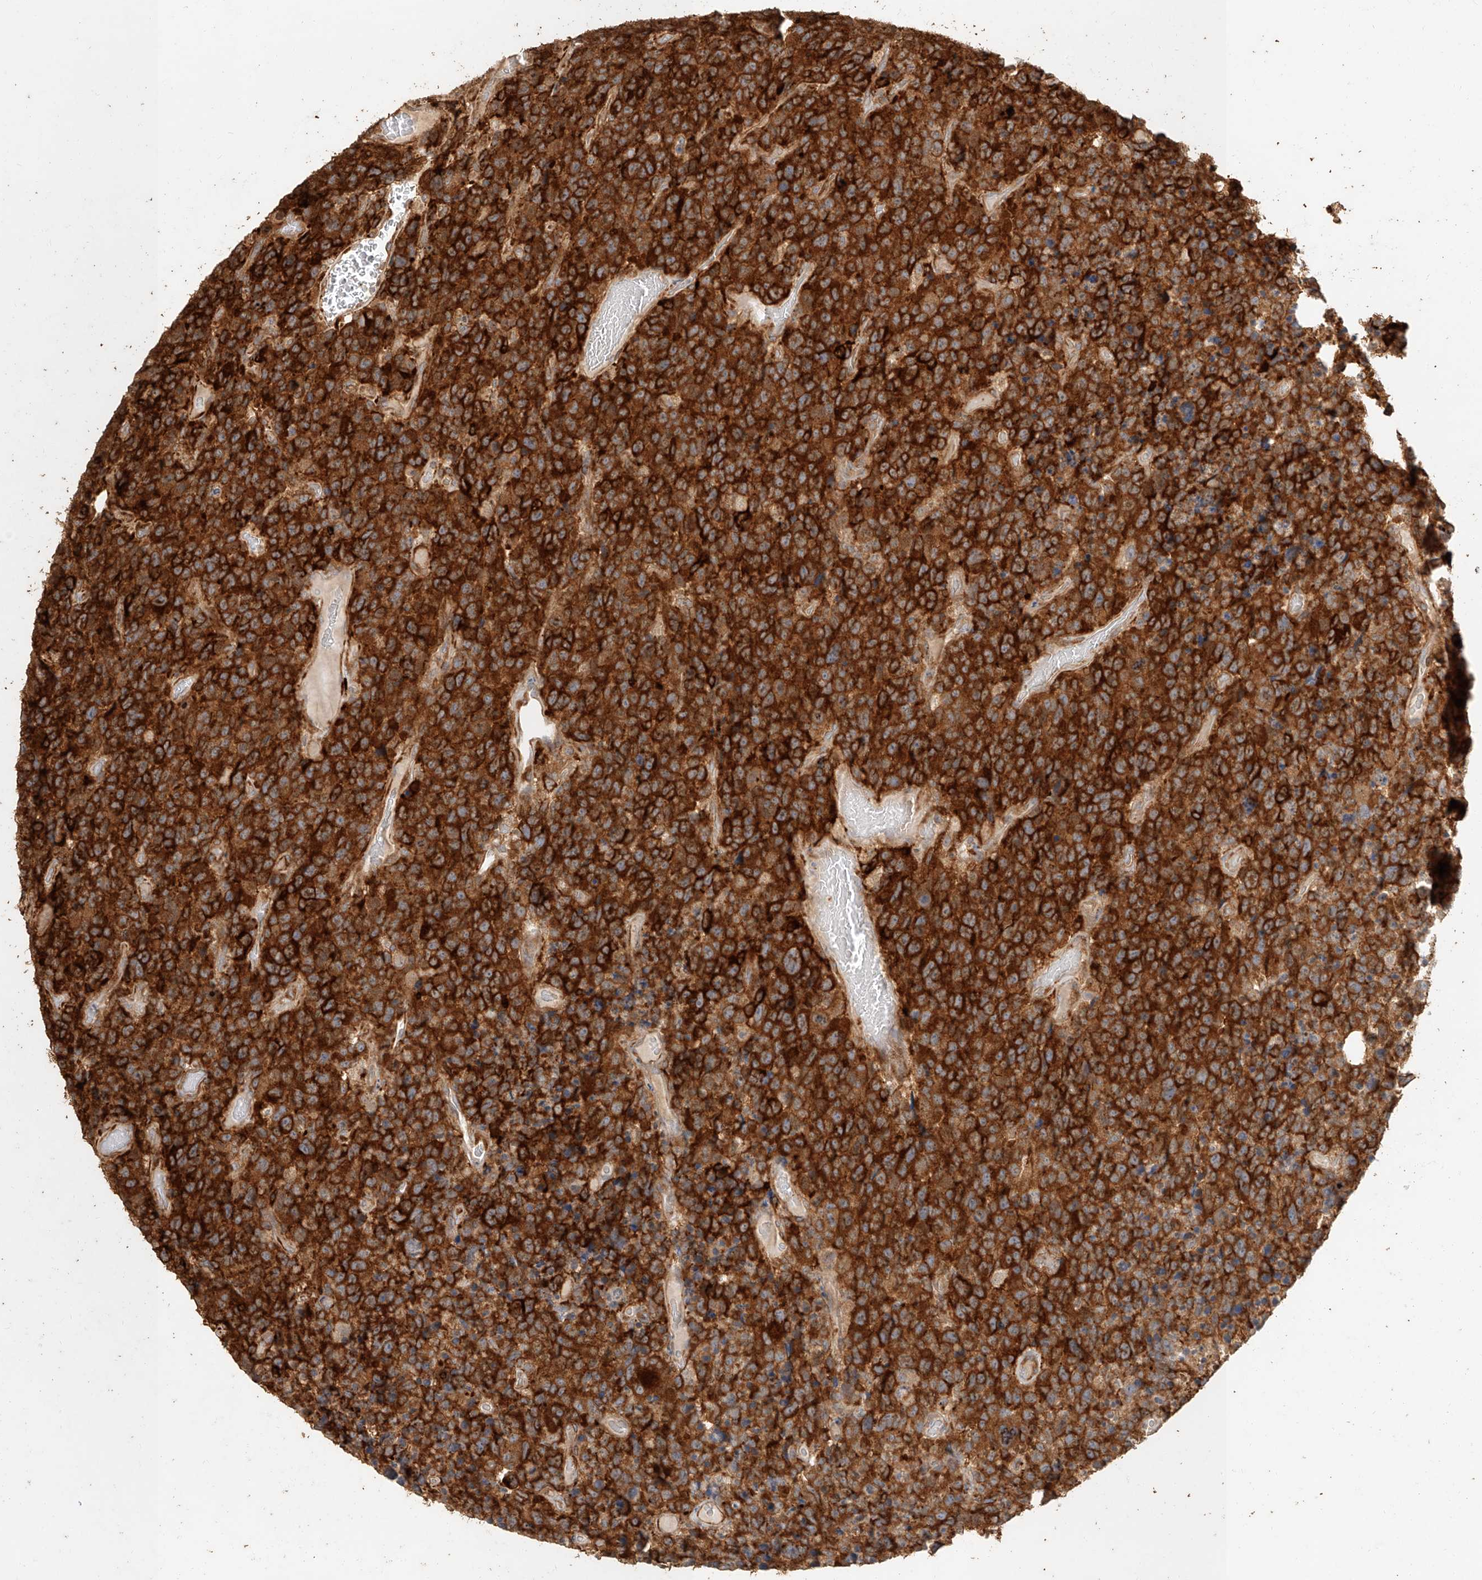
{"staining": {"intensity": "strong", "quantity": ">75%", "location": "cytoplasmic/membranous"}, "tissue": "glioma", "cell_type": "Tumor cells", "image_type": "cancer", "snomed": [{"axis": "morphology", "description": "Glioma, malignant, High grade"}, {"axis": "topography", "description": "Brain"}], "caption": "Glioma tissue displays strong cytoplasmic/membranous staining in approximately >75% of tumor cells", "gene": "NAP1L1", "patient": {"sex": "male", "age": 69}}